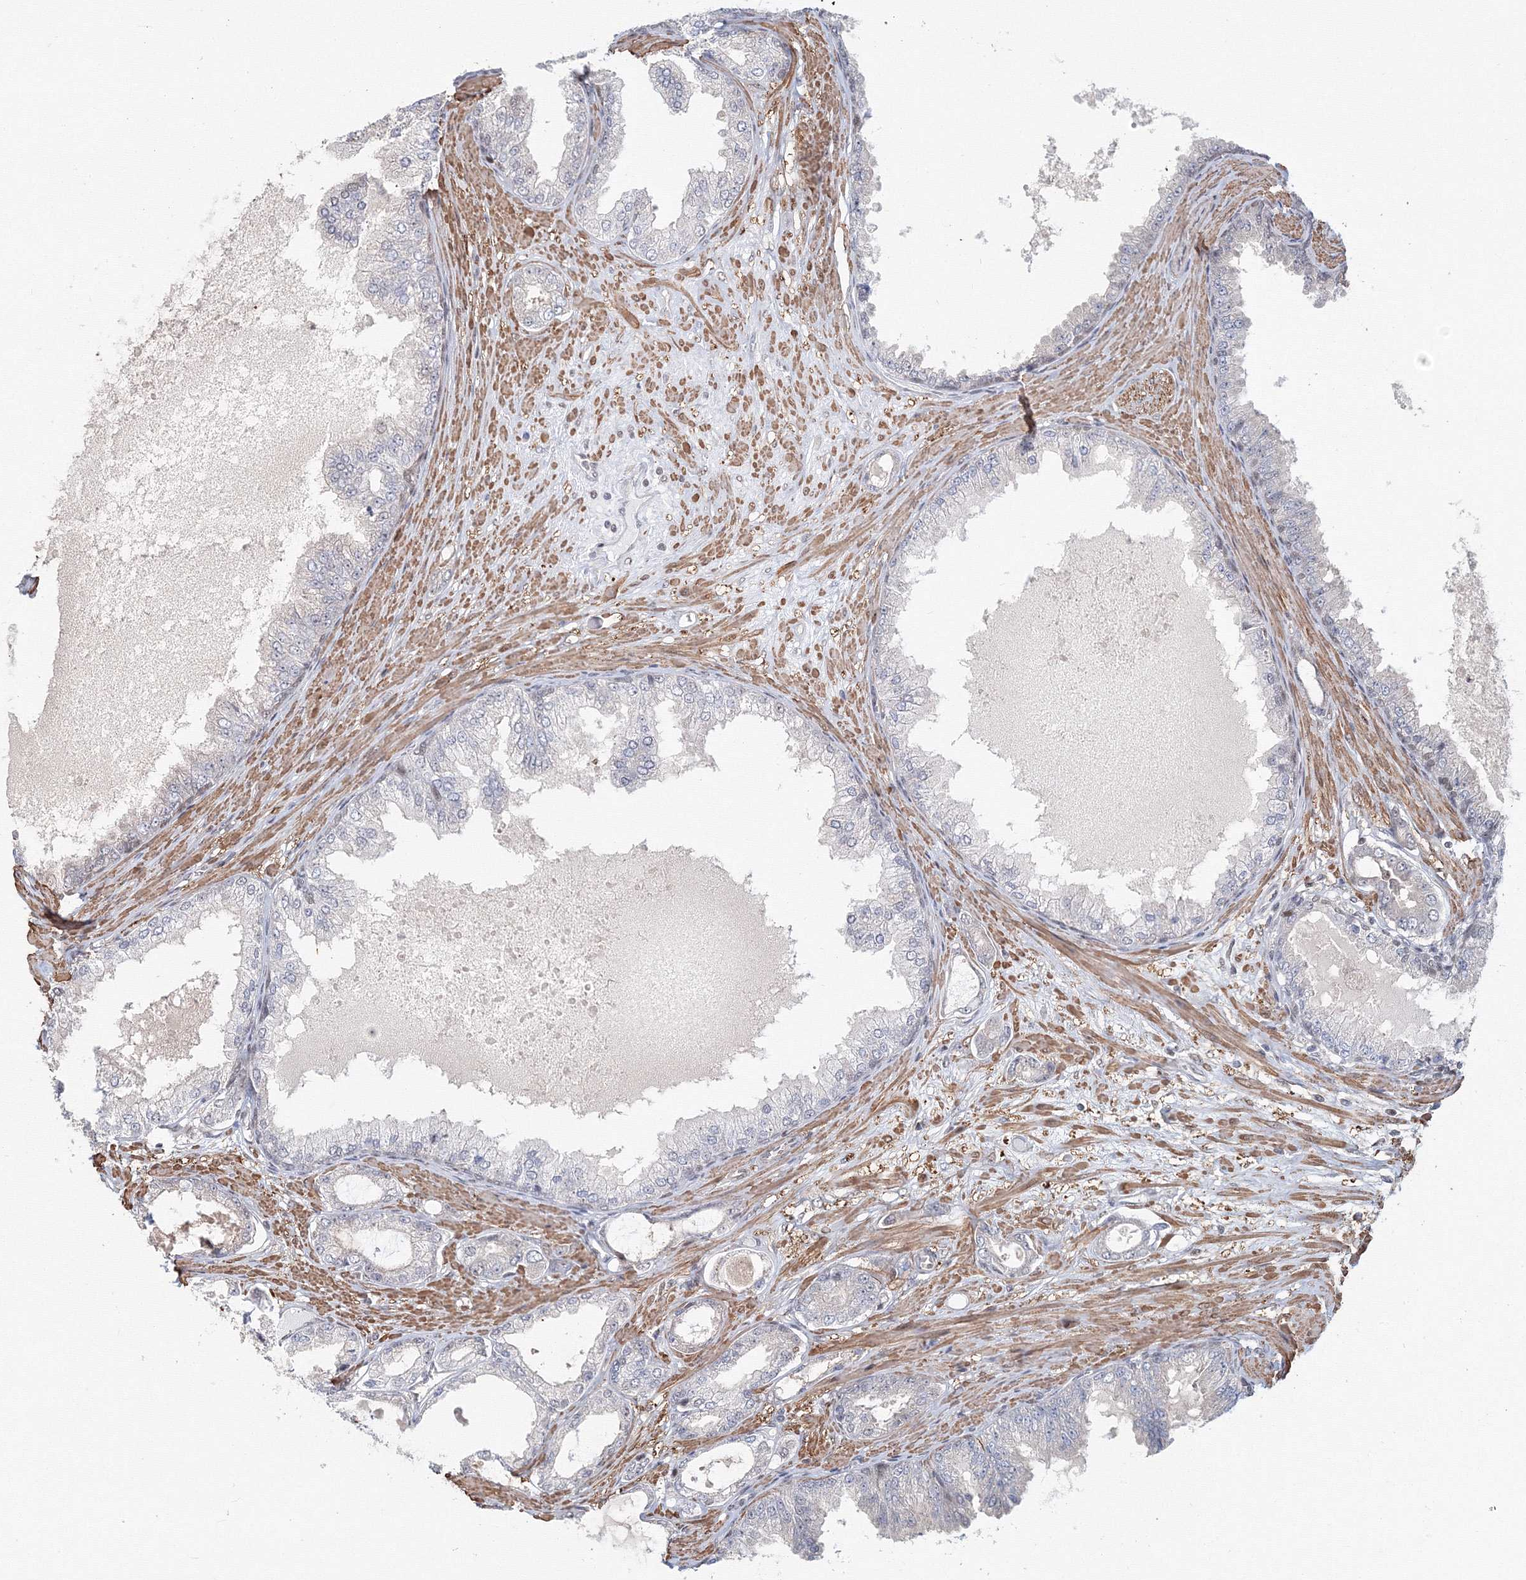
{"staining": {"intensity": "negative", "quantity": "none", "location": "none"}, "tissue": "prostate cancer", "cell_type": "Tumor cells", "image_type": "cancer", "snomed": [{"axis": "morphology", "description": "Adenocarcinoma, Low grade"}, {"axis": "topography", "description": "Prostate"}], "caption": "Immunohistochemistry of human prostate cancer shows no staining in tumor cells.", "gene": "ARHGAP21", "patient": {"sex": "male", "age": 63}}